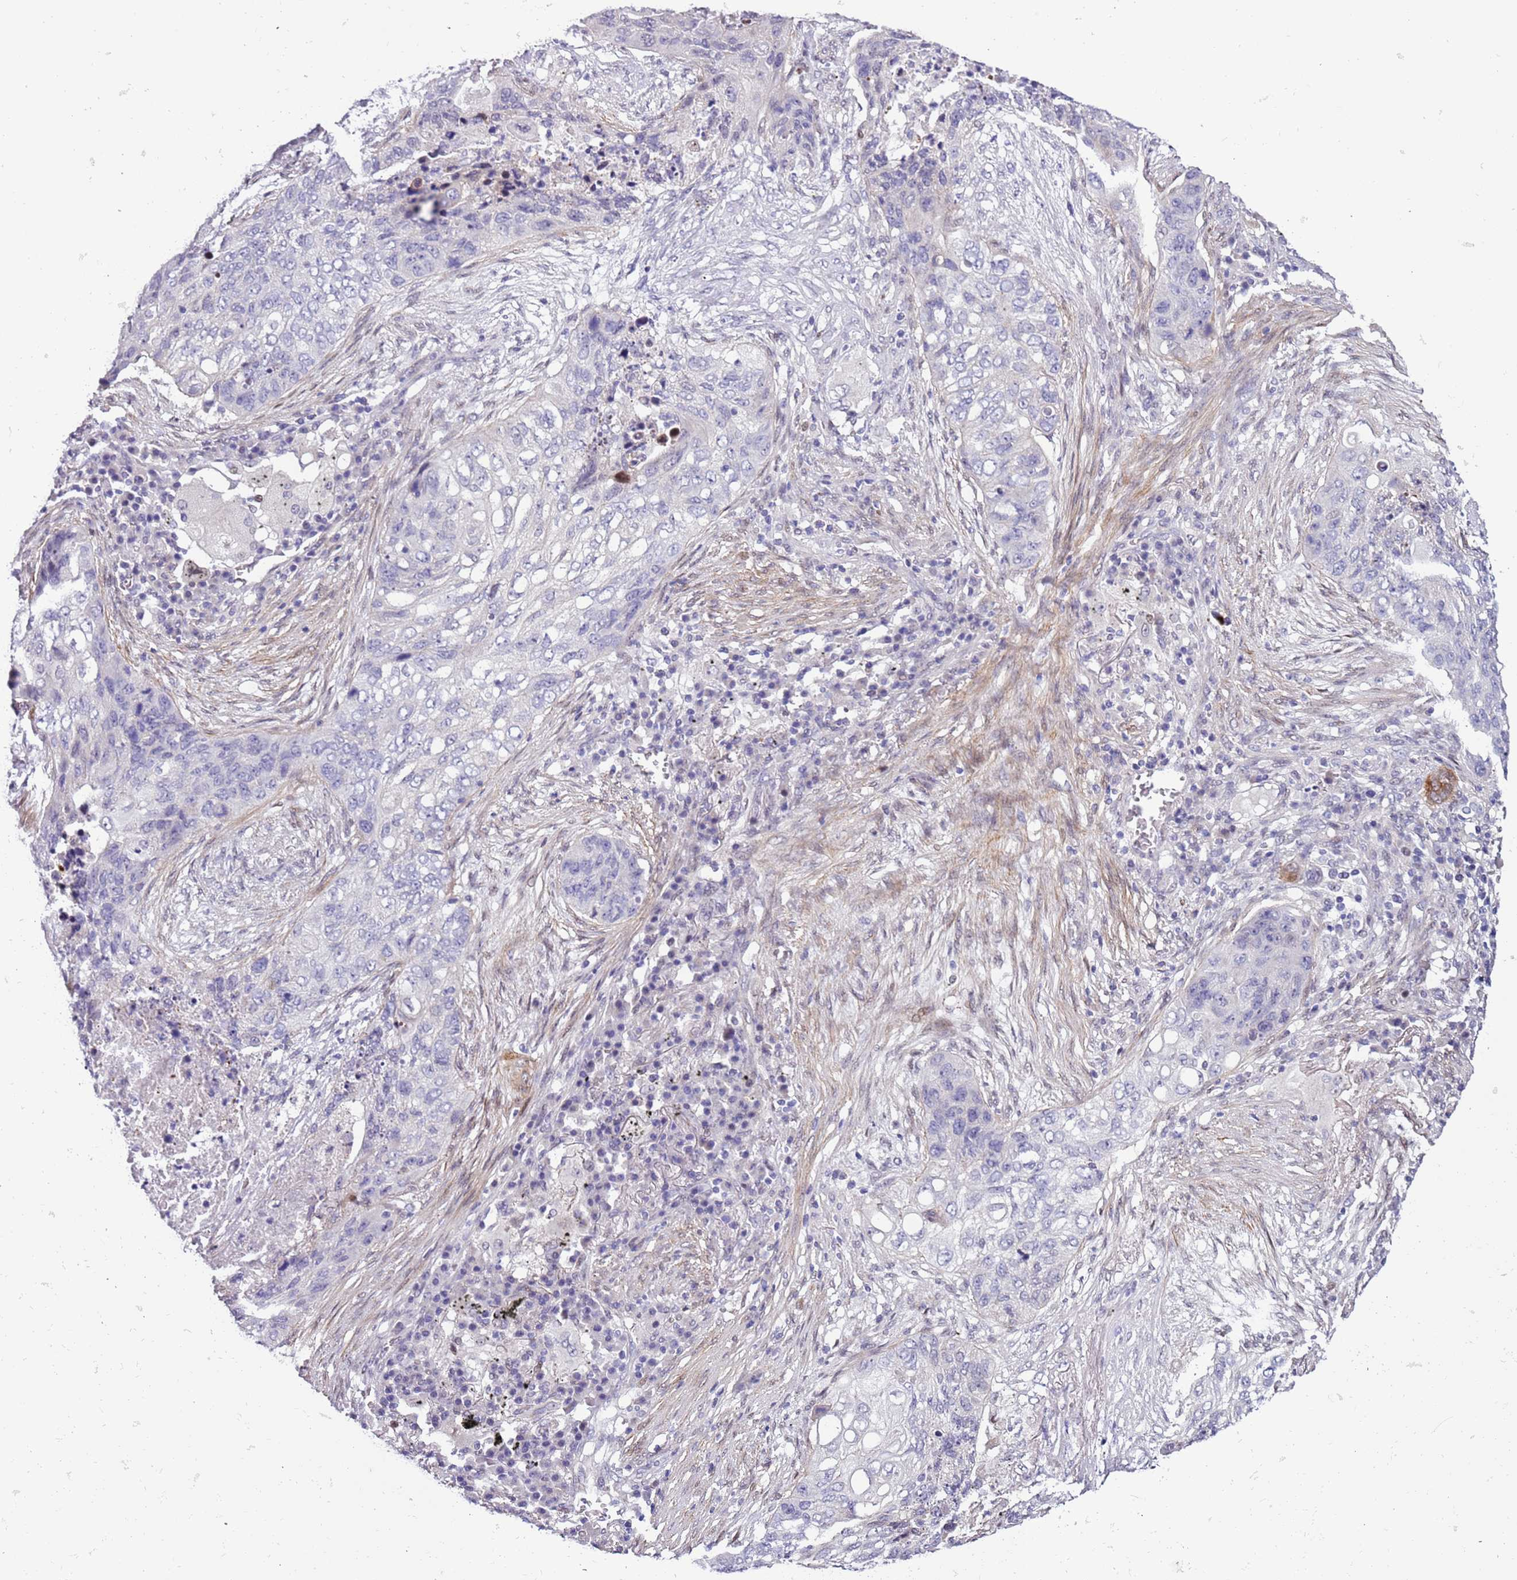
{"staining": {"intensity": "negative", "quantity": "none", "location": "none"}, "tissue": "lung cancer", "cell_type": "Tumor cells", "image_type": "cancer", "snomed": [{"axis": "morphology", "description": "Squamous cell carcinoma, NOS"}, {"axis": "topography", "description": "Lung"}], "caption": "The image demonstrates no staining of tumor cells in lung squamous cell carcinoma. (DAB (3,3'-diaminobenzidine) immunohistochemistry (IHC) visualized using brightfield microscopy, high magnification).", "gene": "PLEKHH1", "patient": {"sex": "female", "age": 63}}